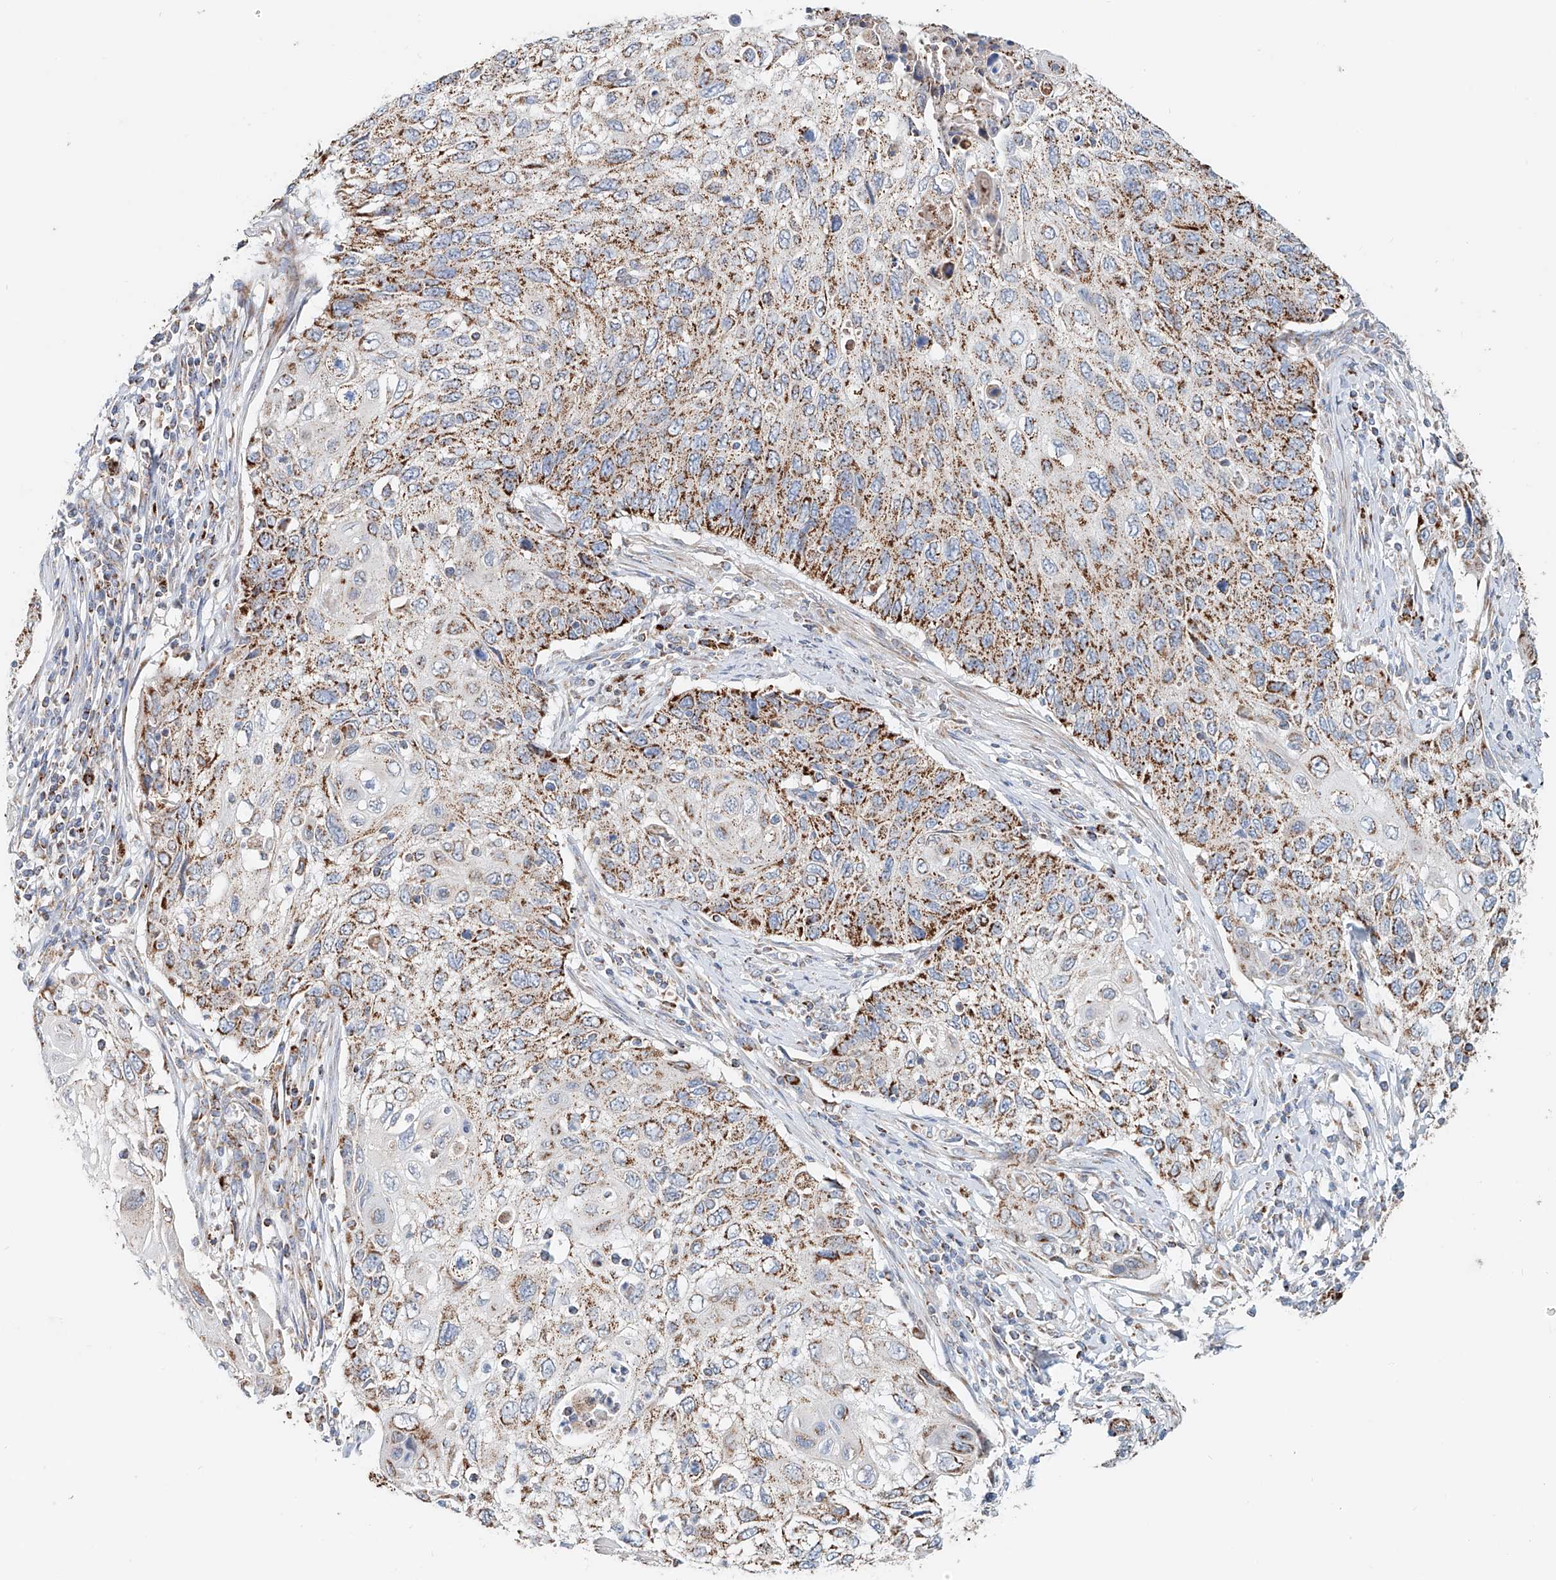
{"staining": {"intensity": "moderate", "quantity": ">75%", "location": "cytoplasmic/membranous"}, "tissue": "cervical cancer", "cell_type": "Tumor cells", "image_type": "cancer", "snomed": [{"axis": "morphology", "description": "Squamous cell carcinoma, NOS"}, {"axis": "topography", "description": "Cervix"}], "caption": "Immunohistochemistry histopathology image of human cervical cancer stained for a protein (brown), which reveals medium levels of moderate cytoplasmic/membranous staining in about >75% of tumor cells.", "gene": "CARD10", "patient": {"sex": "female", "age": 70}}